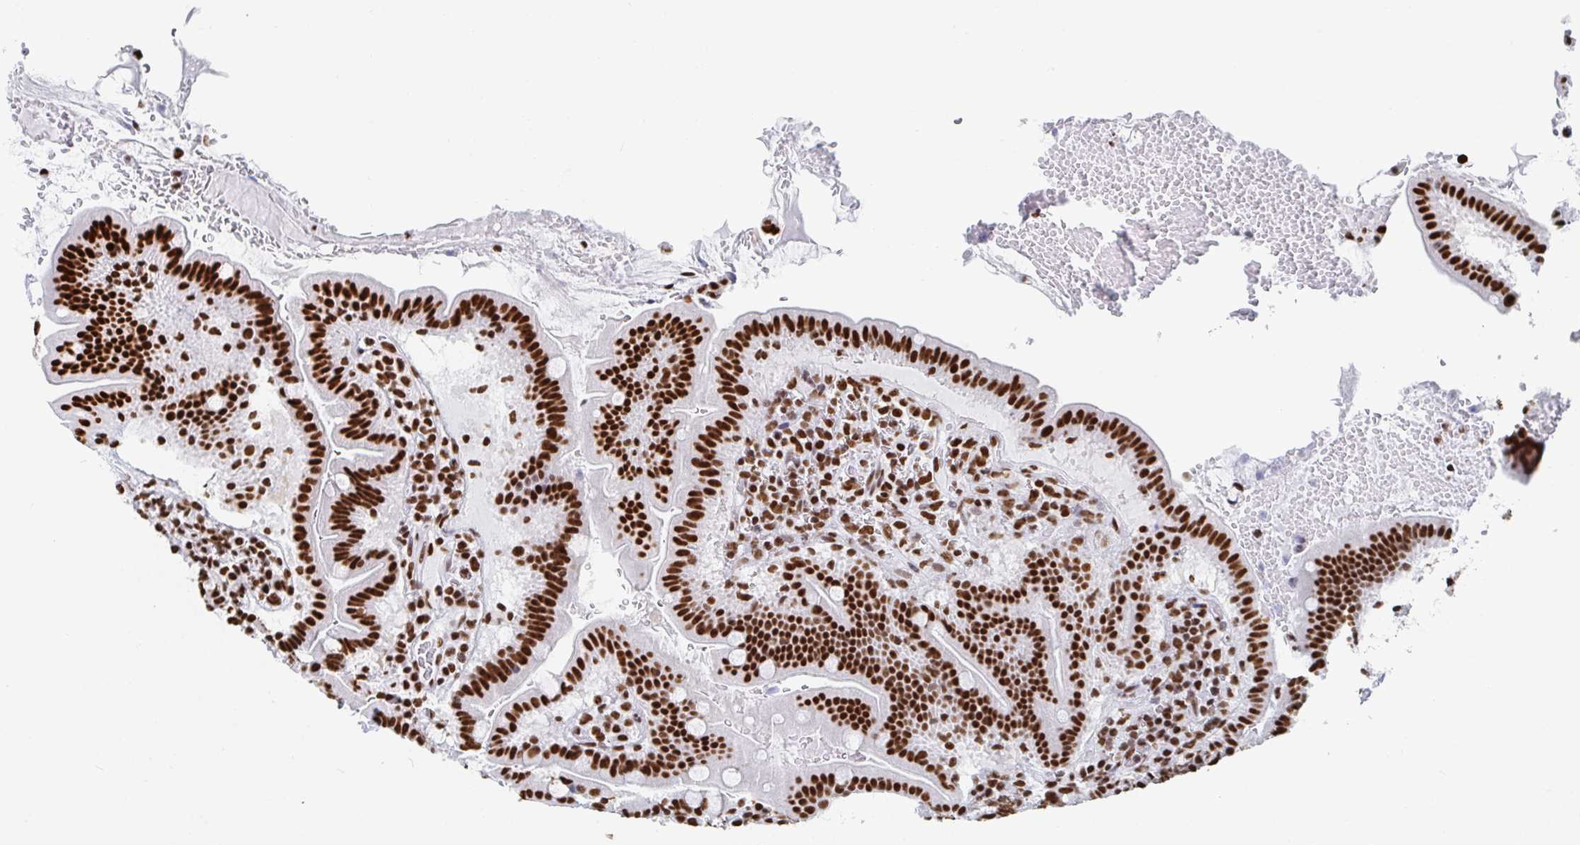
{"staining": {"intensity": "strong", "quantity": ">75%", "location": "nuclear"}, "tissue": "small intestine", "cell_type": "Glandular cells", "image_type": "normal", "snomed": [{"axis": "morphology", "description": "Normal tissue, NOS"}, {"axis": "topography", "description": "Small intestine"}], "caption": "This histopathology image reveals immunohistochemistry staining of unremarkable small intestine, with high strong nuclear positivity in approximately >75% of glandular cells.", "gene": "EWSR1", "patient": {"sex": "male", "age": 26}}